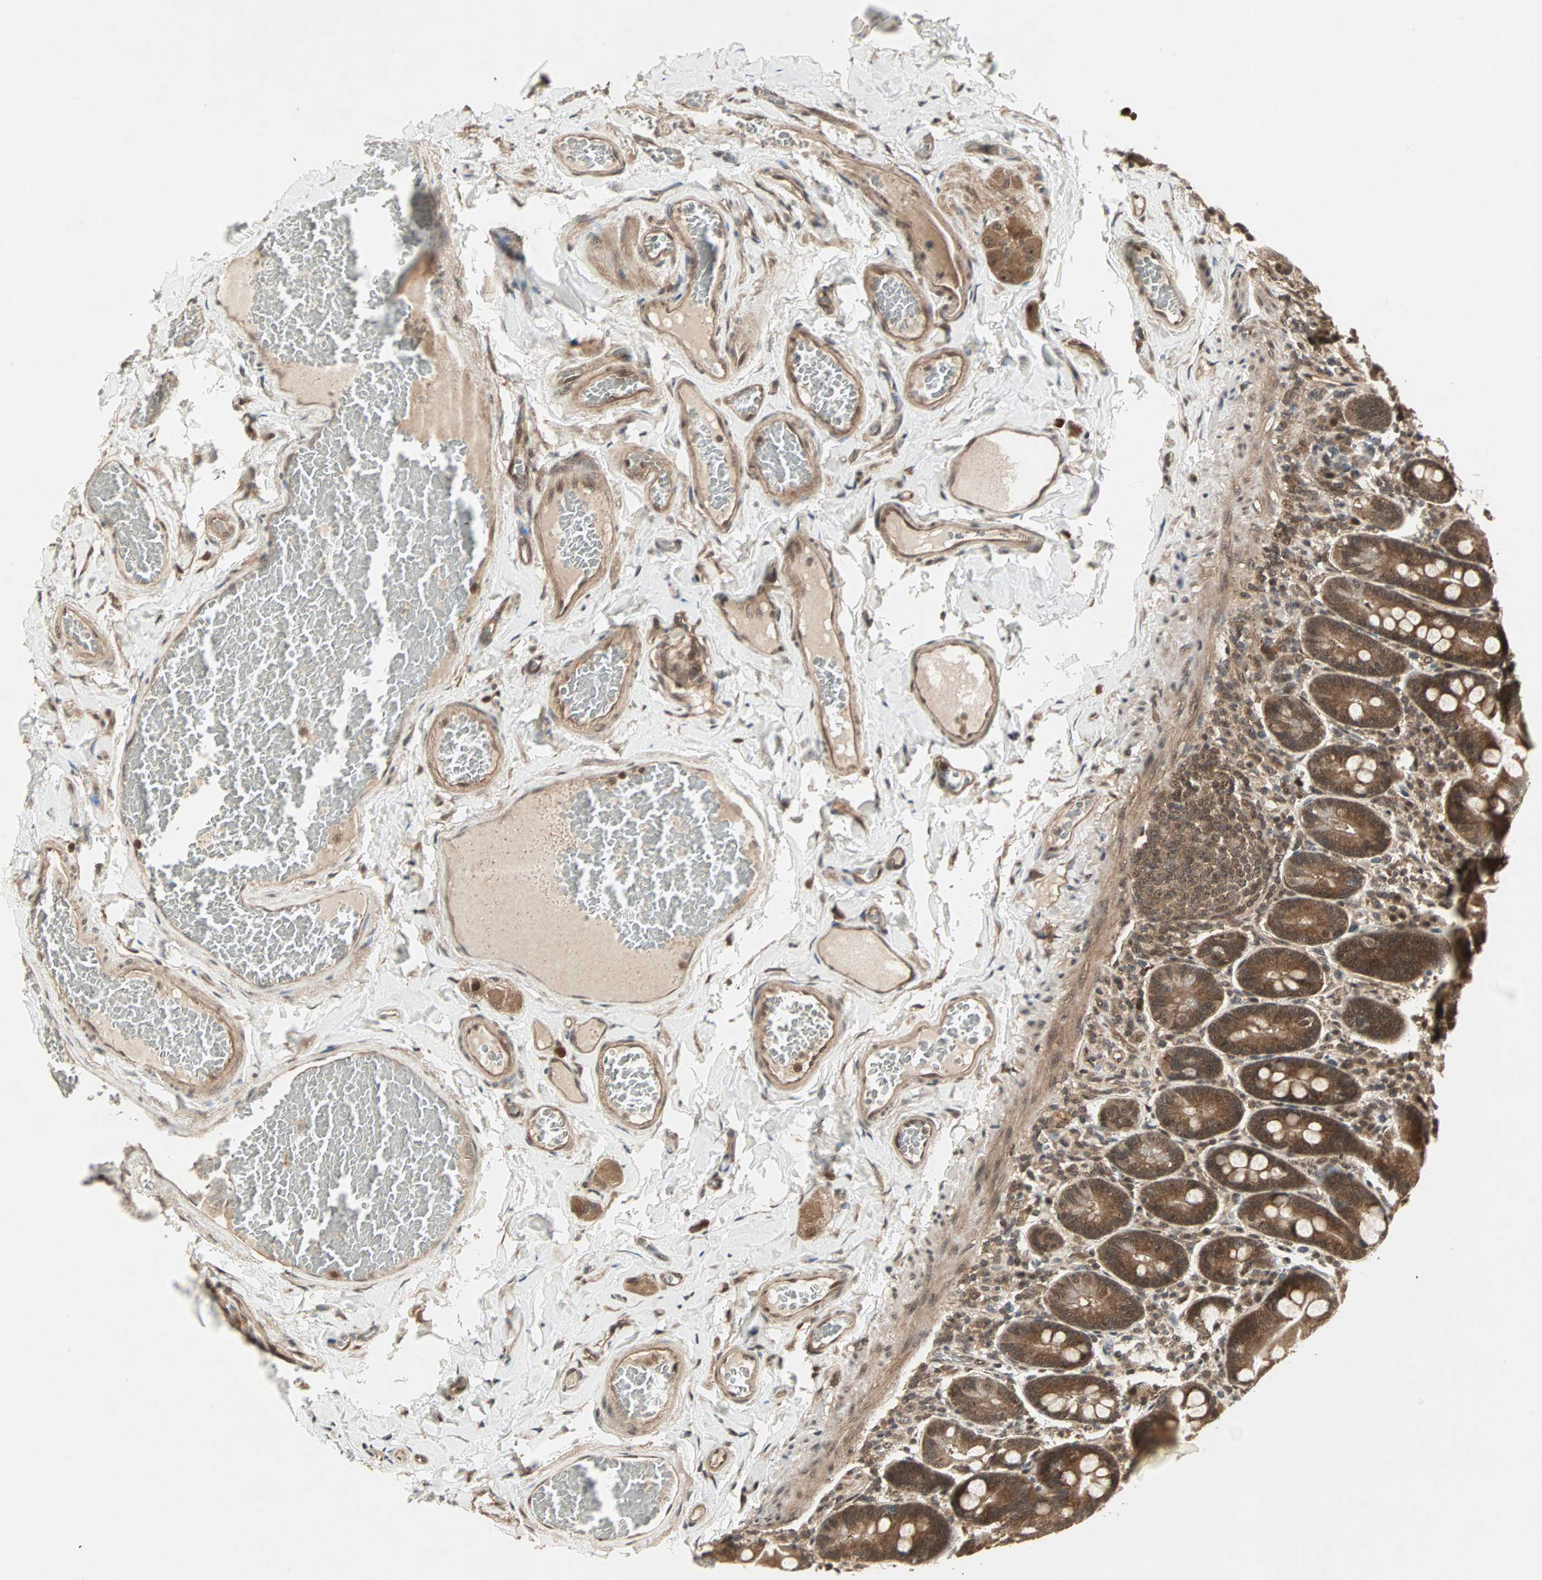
{"staining": {"intensity": "strong", "quantity": ">75%", "location": "cytoplasmic/membranous,nuclear"}, "tissue": "duodenum", "cell_type": "Glandular cells", "image_type": "normal", "snomed": [{"axis": "morphology", "description": "Normal tissue, NOS"}, {"axis": "topography", "description": "Duodenum"}], "caption": "The photomicrograph displays immunohistochemical staining of normal duodenum. There is strong cytoplasmic/membranous,nuclear expression is identified in approximately >75% of glandular cells. The staining was performed using DAB (3,3'-diaminobenzidine) to visualize the protein expression in brown, while the nuclei were stained in blue with hematoxylin (Magnification: 20x).", "gene": "CSNK2B", "patient": {"sex": "male", "age": 66}}